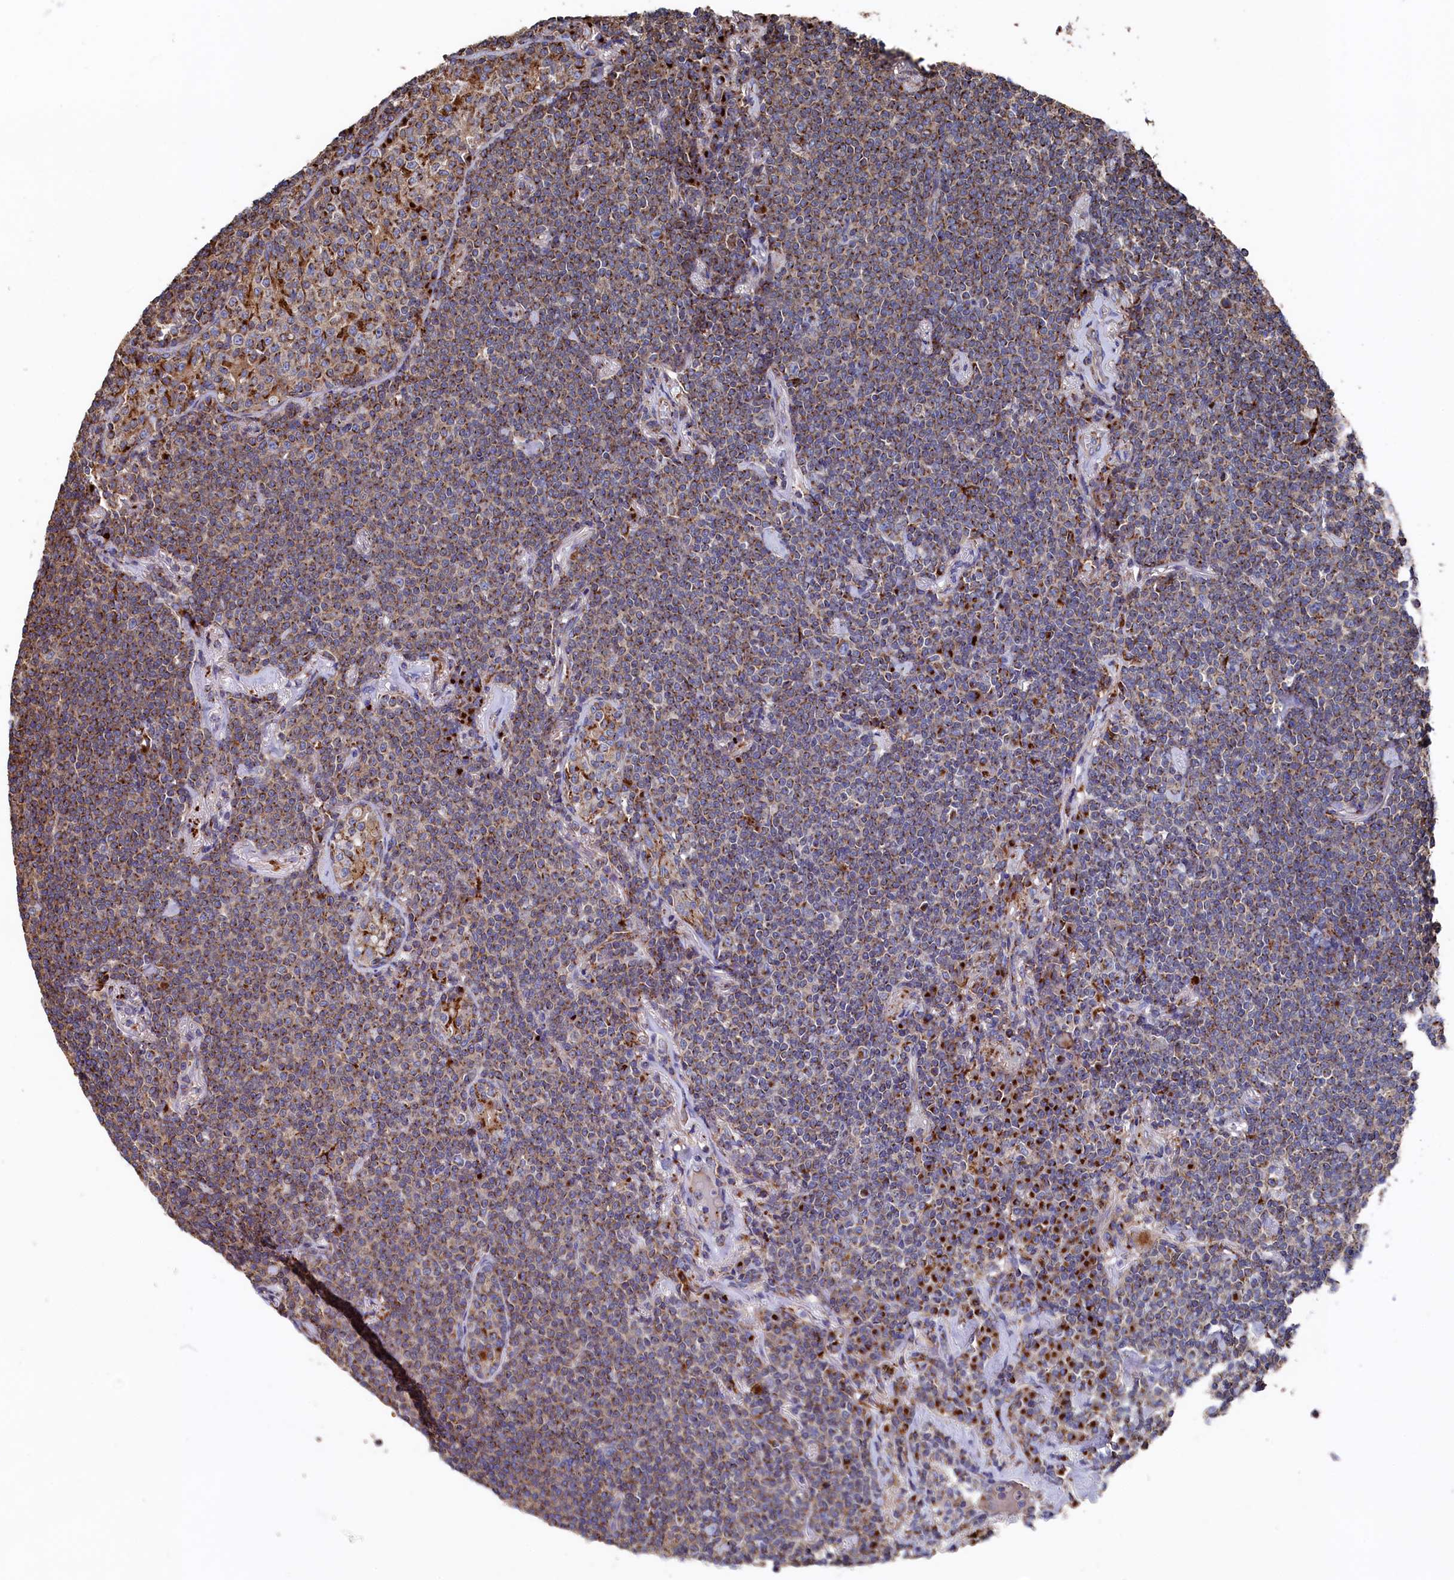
{"staining": {"intensity": "moderate", "quantity": ">75%", "location": "cytoplasmic/membranous"}, "tissue": "lymphoma", "cell_type": "Tumor cells", "image_type": "cancer", "snomed": [{"axis": "morphology", "description": "Malignant lymphoma, non-Hodgkin's type, Low grade"}, {"axis": "topography", "description": "Lung"}], "caption": "A brown stain labels moderate cytoplasmic/membranous expression of a protein in human lymphoma tumor cells.", "gene": "PRRC1", "patient": {"sex": "female", "age": 71}}